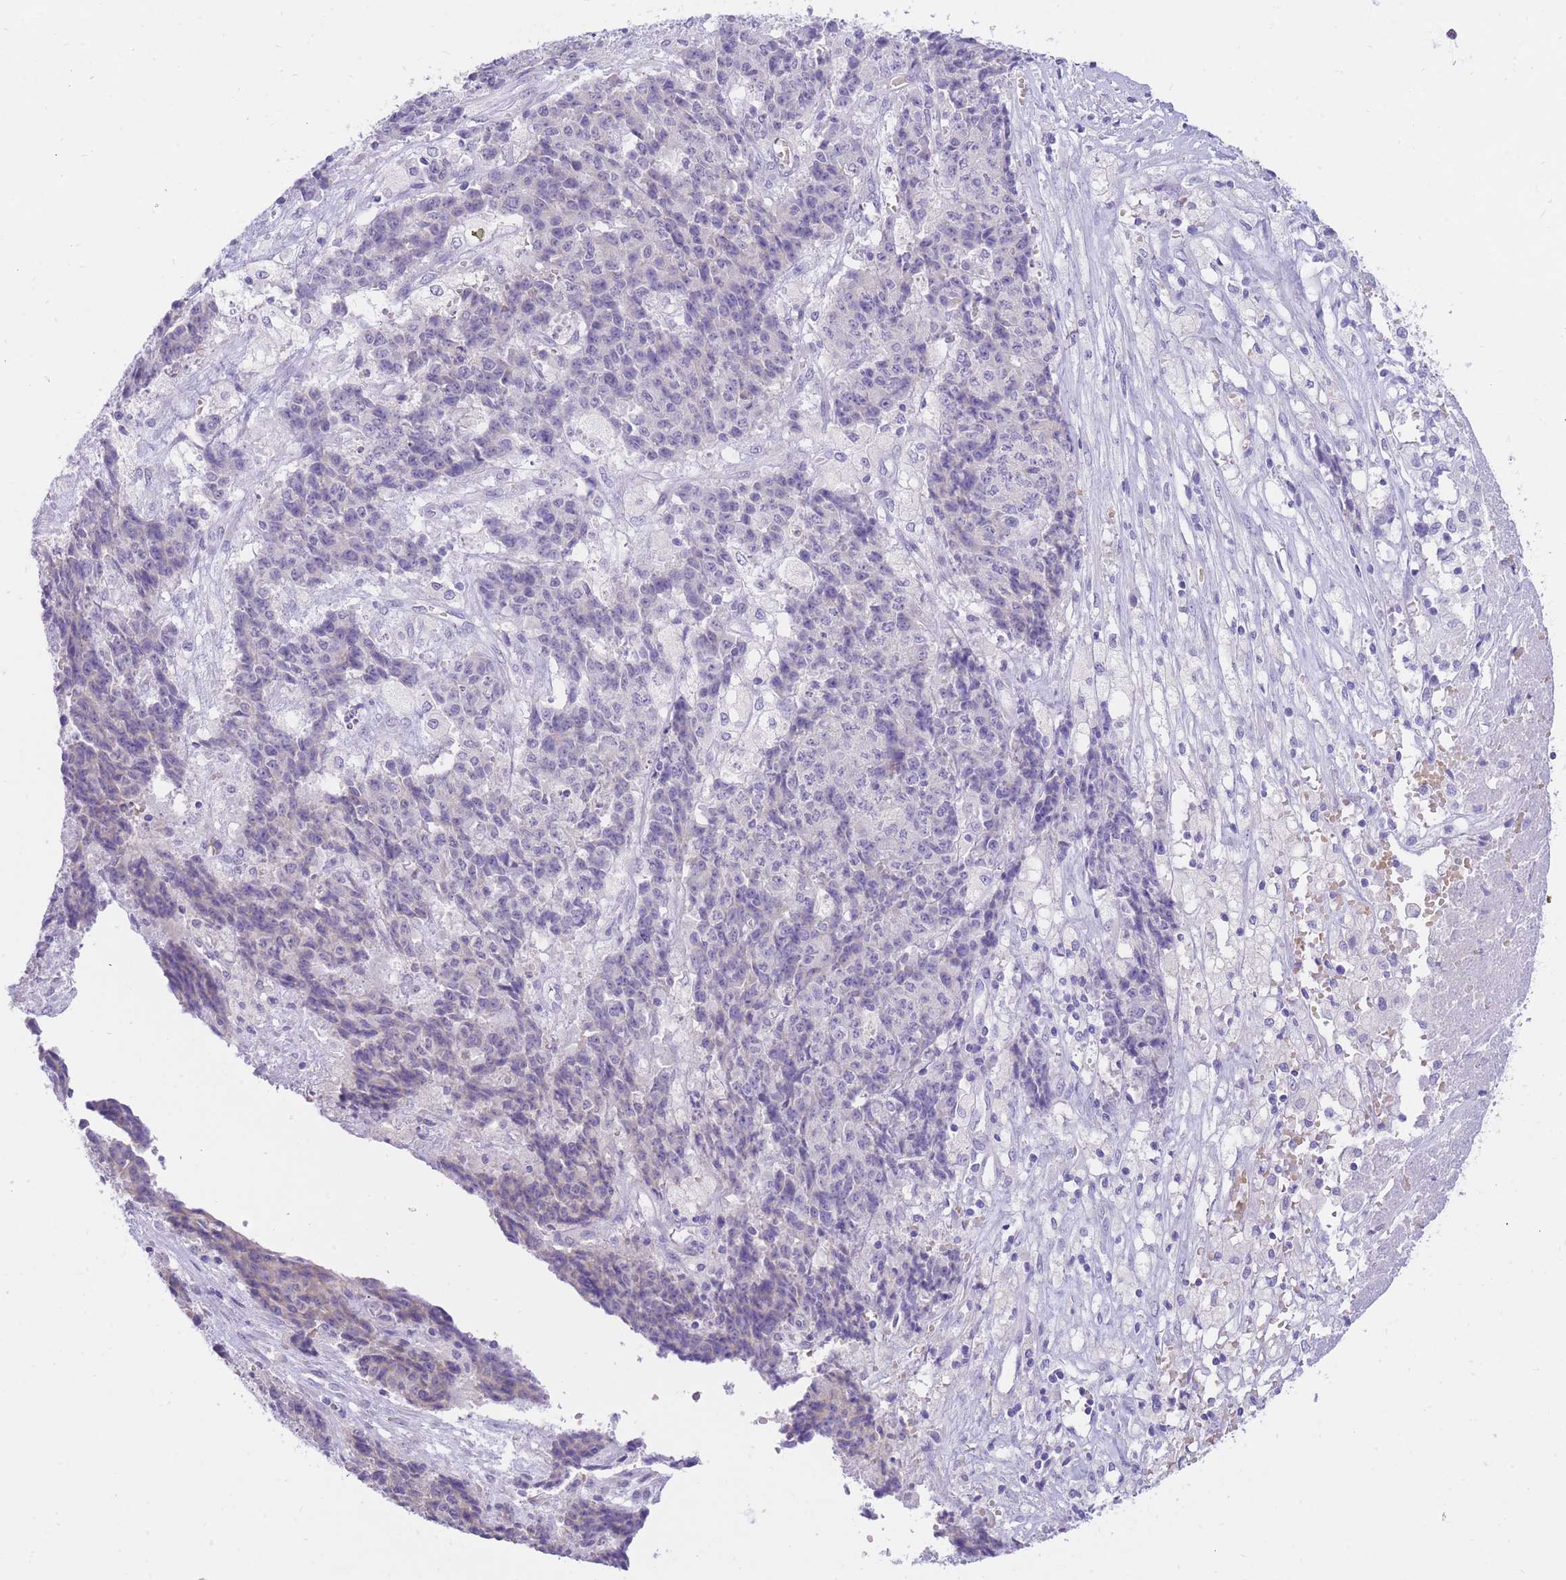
{"staining": {"intensity": "negative", "quantity": "none", "location": "none"}, "tissue": "ovarian cancer", "cell_type": "Tumor cells", "image_type": "cancer", "snomed": [{"axis": "morphology", "description": "Carcinoma, endometroid"}, {"axis": "topography", "description": "Ovary"}], "caption": "Immunohistochemical staining of ovarian cancer (endometroid carcinoma) shows no significant positivity in tumor cells.", "gene": "SSUH2", "patient": {"sex": "female", "age": 42}}